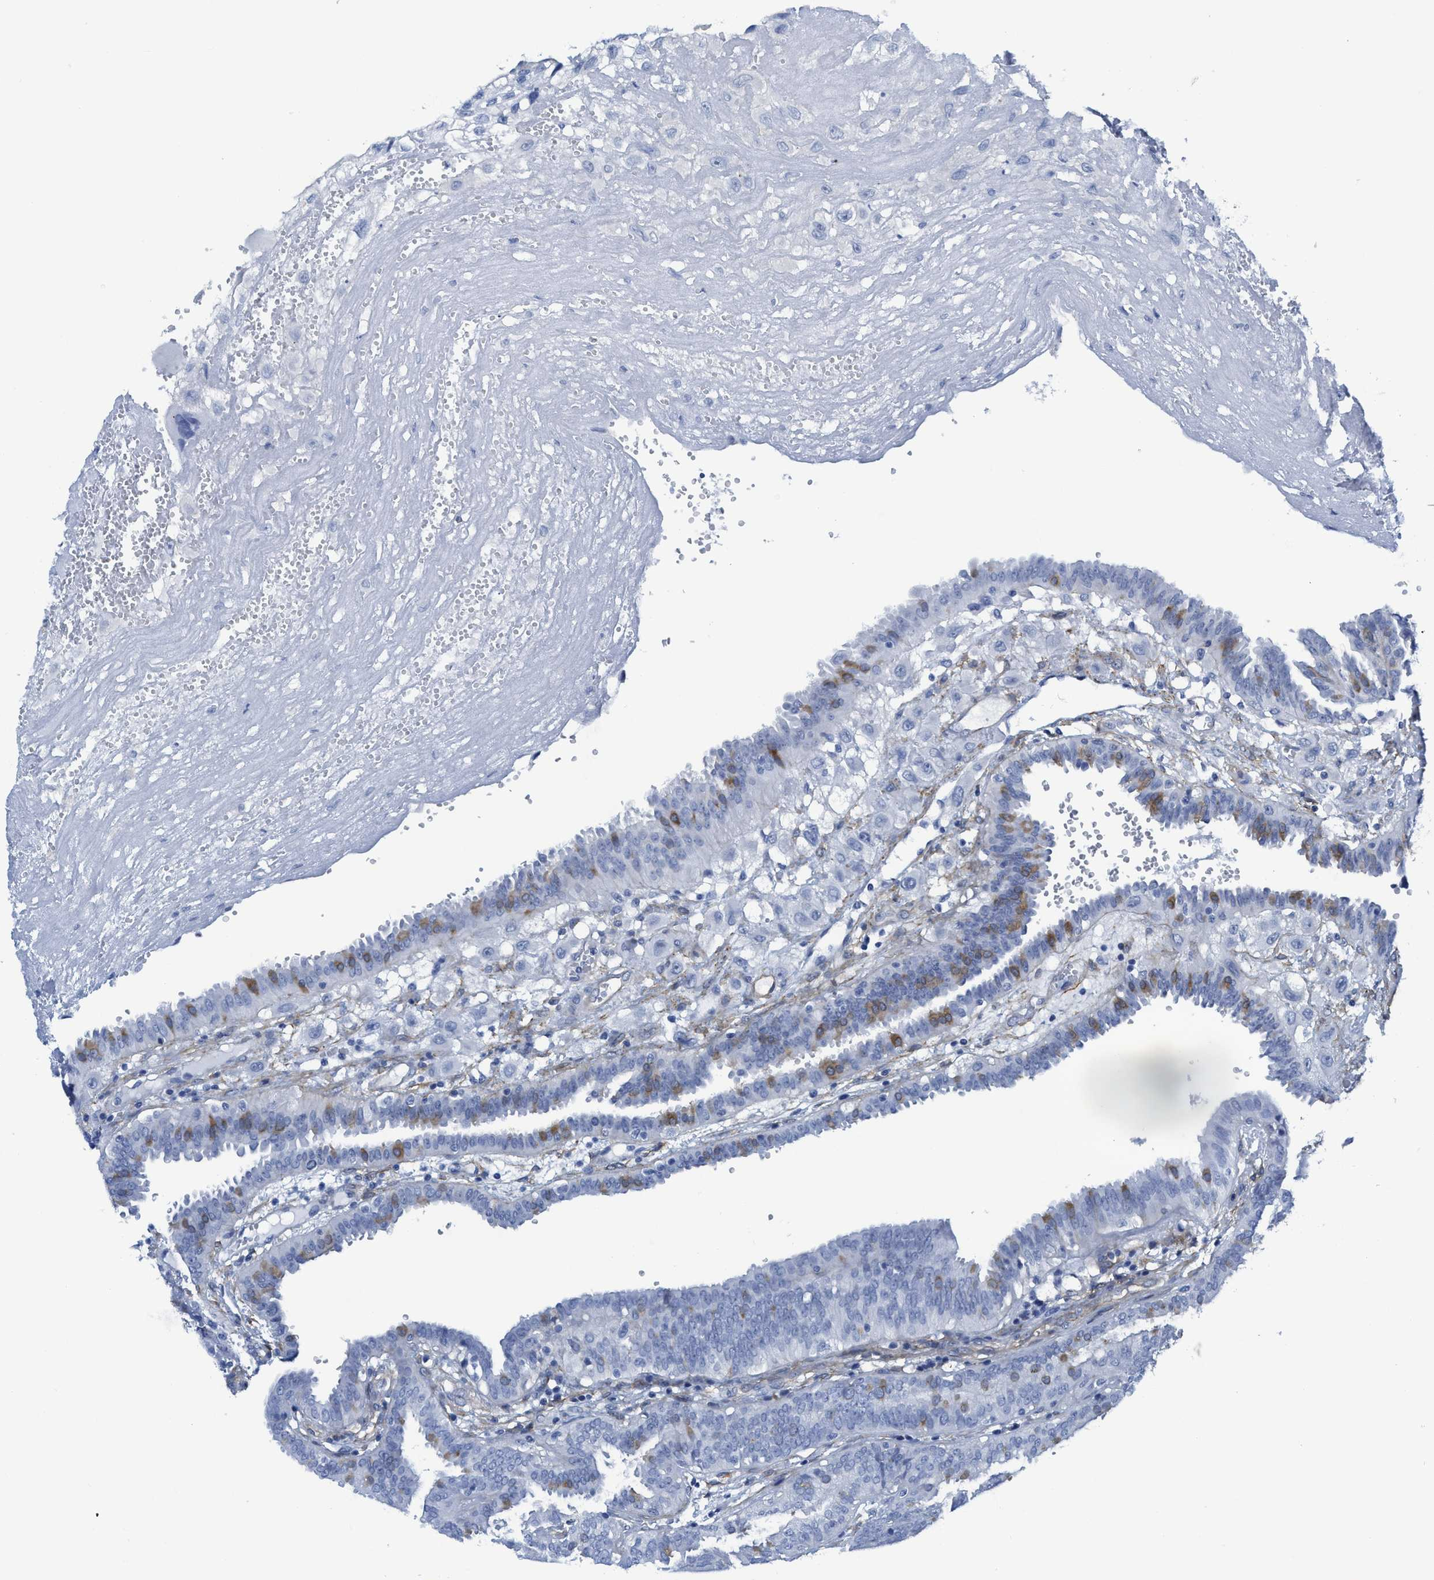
{"staining": {"intensity": "moderate", "quantity": "25%-75%", "location": "cytoplasmic/membranous"}, "tissue": "fallopian tube", "cell_type": "Glandular cells", "image_type": "normal", "snomed": [{"axis": "morphology", "description": "Normal tissue, NOS"}, {"axis": "topography", "description": "Fallopian tube"}, {"axis": "topography", "description": "Placenta"}], "caption": "A micrograph of fallopian tube stained for a protein exhibits moderate cytoplasmic/membranous brown staining in glandular cells.", "gene": "TUB", "patient": {"sex": "female", "age": 32}}